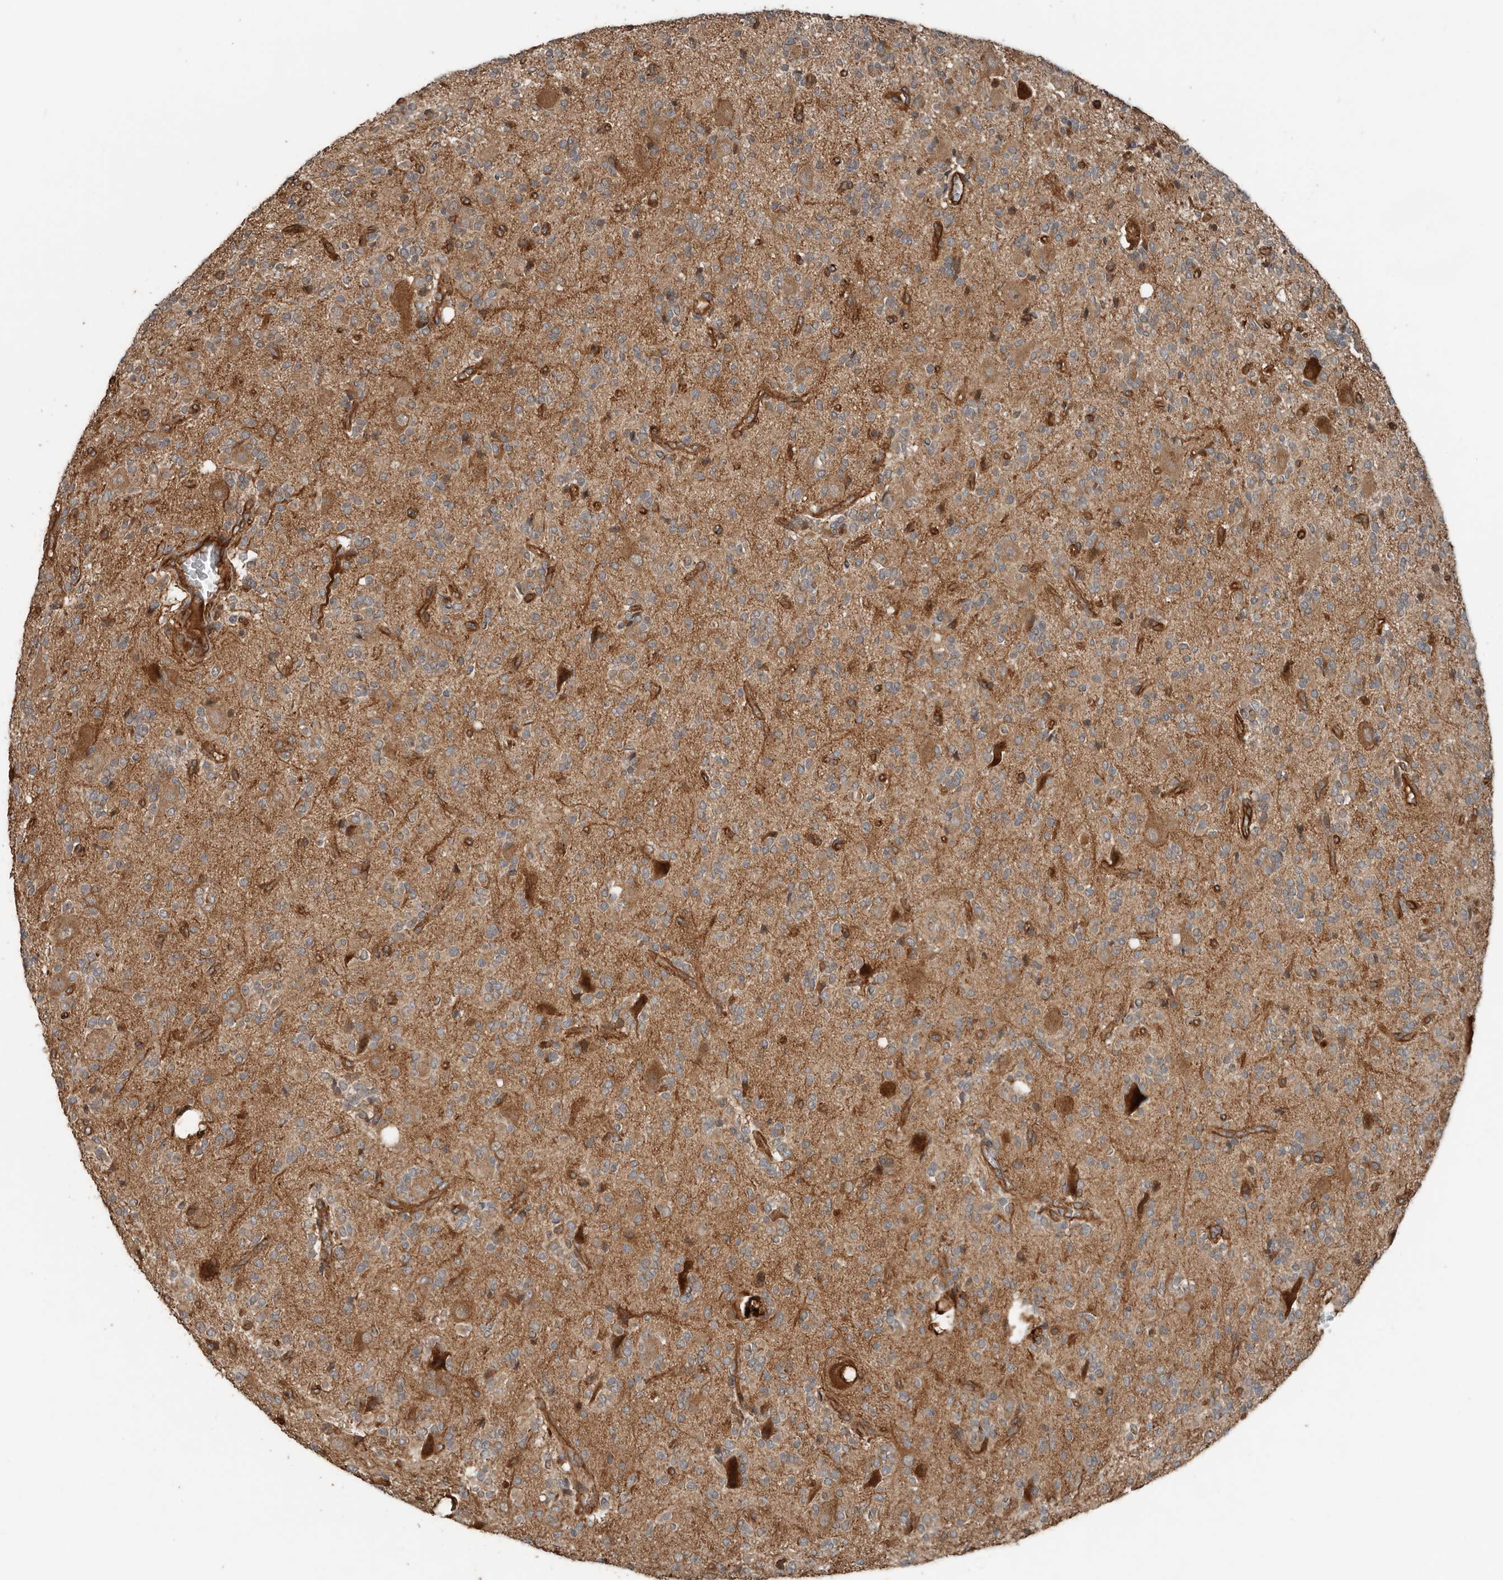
{"staining": {"intensity": "moderate", "quantity": "<25%", "location": "cytoplasmic/membranous"}, "tissue": "glioma", "cell_type": "Tumor cells", "image_type": "cancer", "snomed": [{"axis": "morphology", "description": "Glioma, malignant, High grade"}, {"axis": "topography", "description": "Brain"}], "caption": "This is an image of immunohistochemistry staining of glioma, which shows moderate staining in the cytoplasmic/membranous of tumor cells.", "gene": "YOD1", "patient": {"sex": "male", "age": 34}}